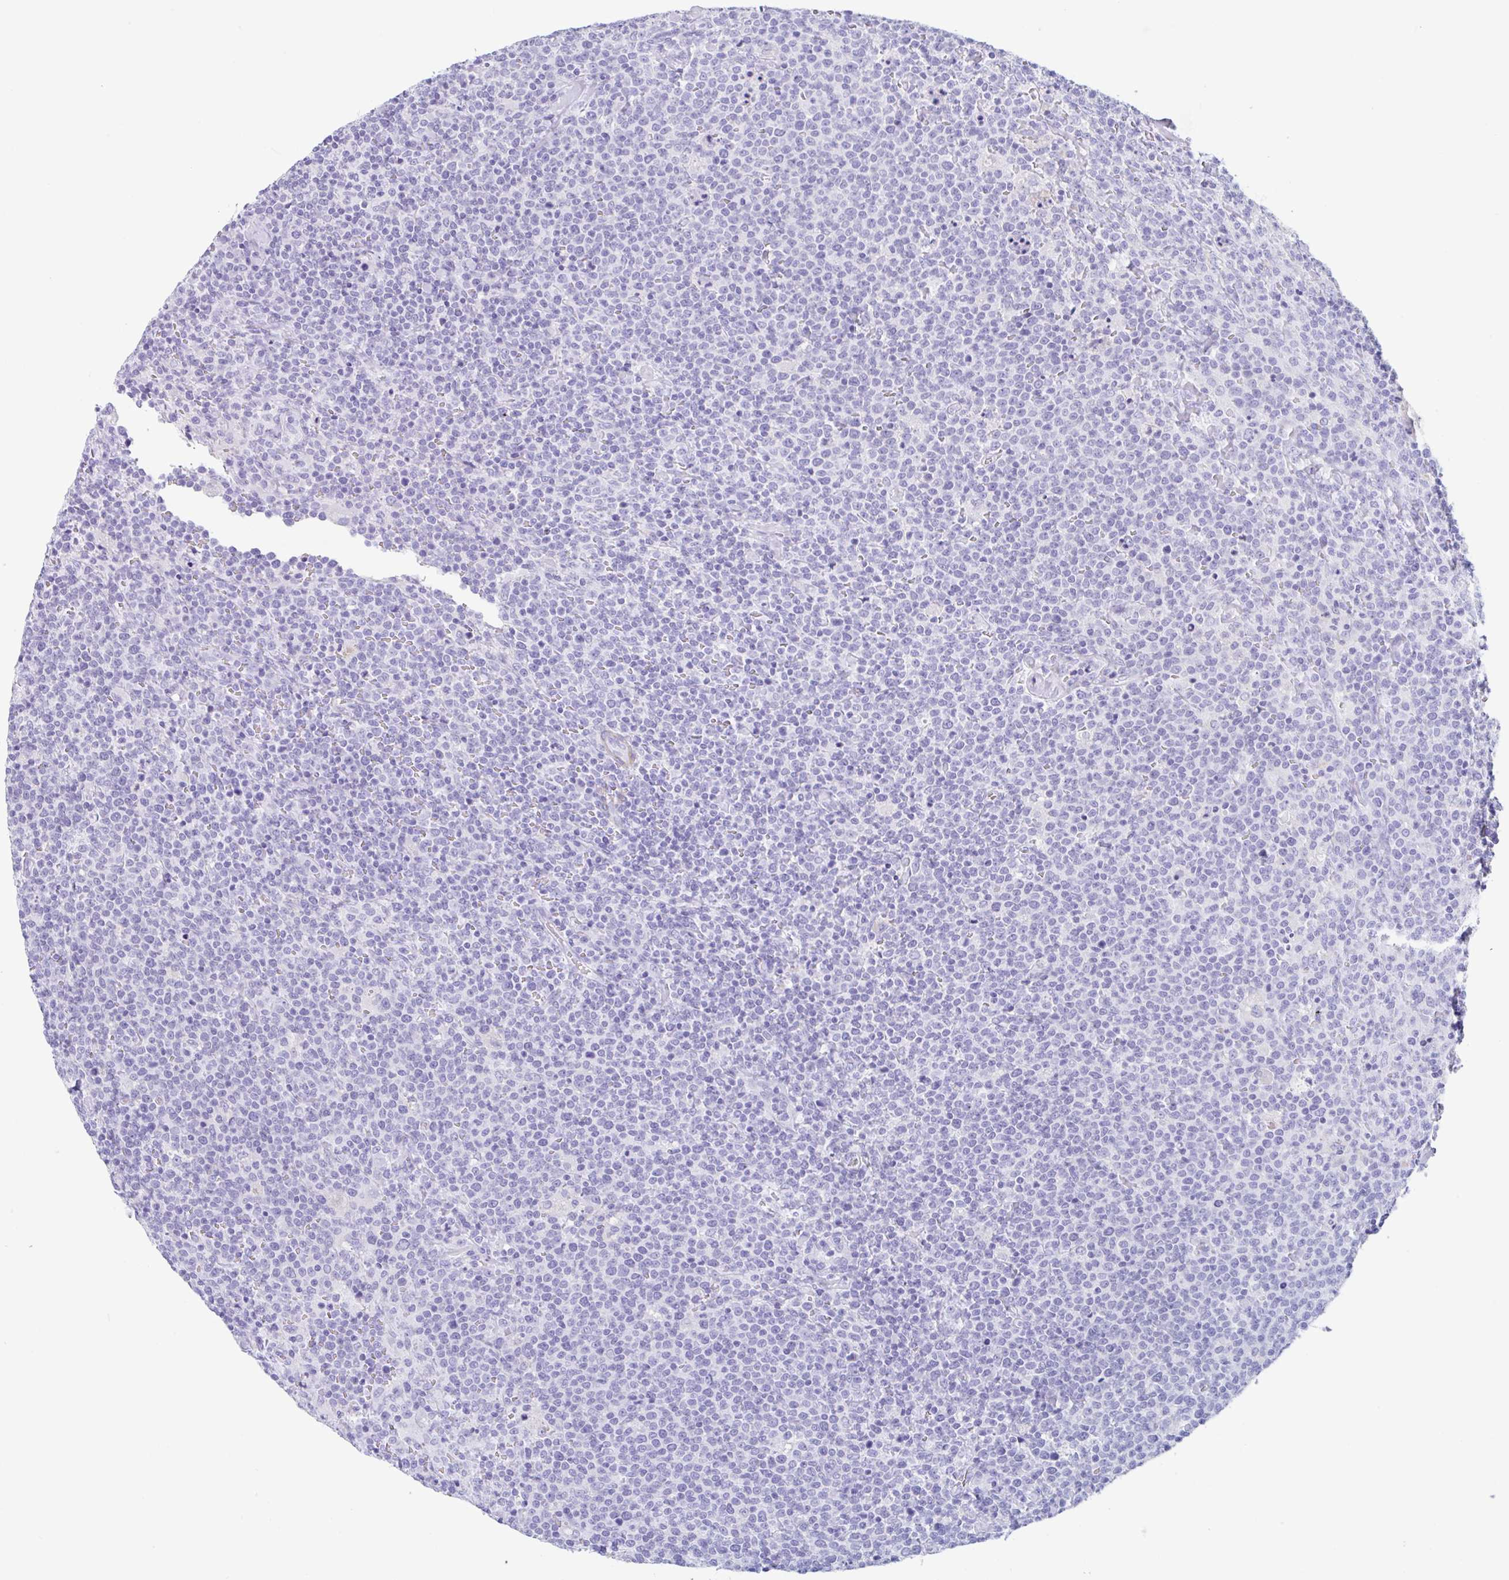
{"staining": {"intensity": "negative", "quantity": "none", "location": "none"}, "tissue": "lymphoma", "cell_type": "Tumor cells", "image_type": "cancer", "snomed": [{"axis": "morphology", "description": "Malignant lymphoma, non-Hodgkin's type, High grade"}, {"axis": "topography", "description": "Lymph node"}], "caption": "High-grade malignant lymphoma, non-Hodgkin's type was stained to show a protein in brown. There is no significant positivity in tumor cells. The staining was performed using DAB (3,3'-diaminobenzidine) to visualize the protein expression in brown, while the nuclei were stained in blue with hematoxylin (Magnification: 20x).", "gene": "TAS2R41", "patient": {"sex": "male", "age": 61}}